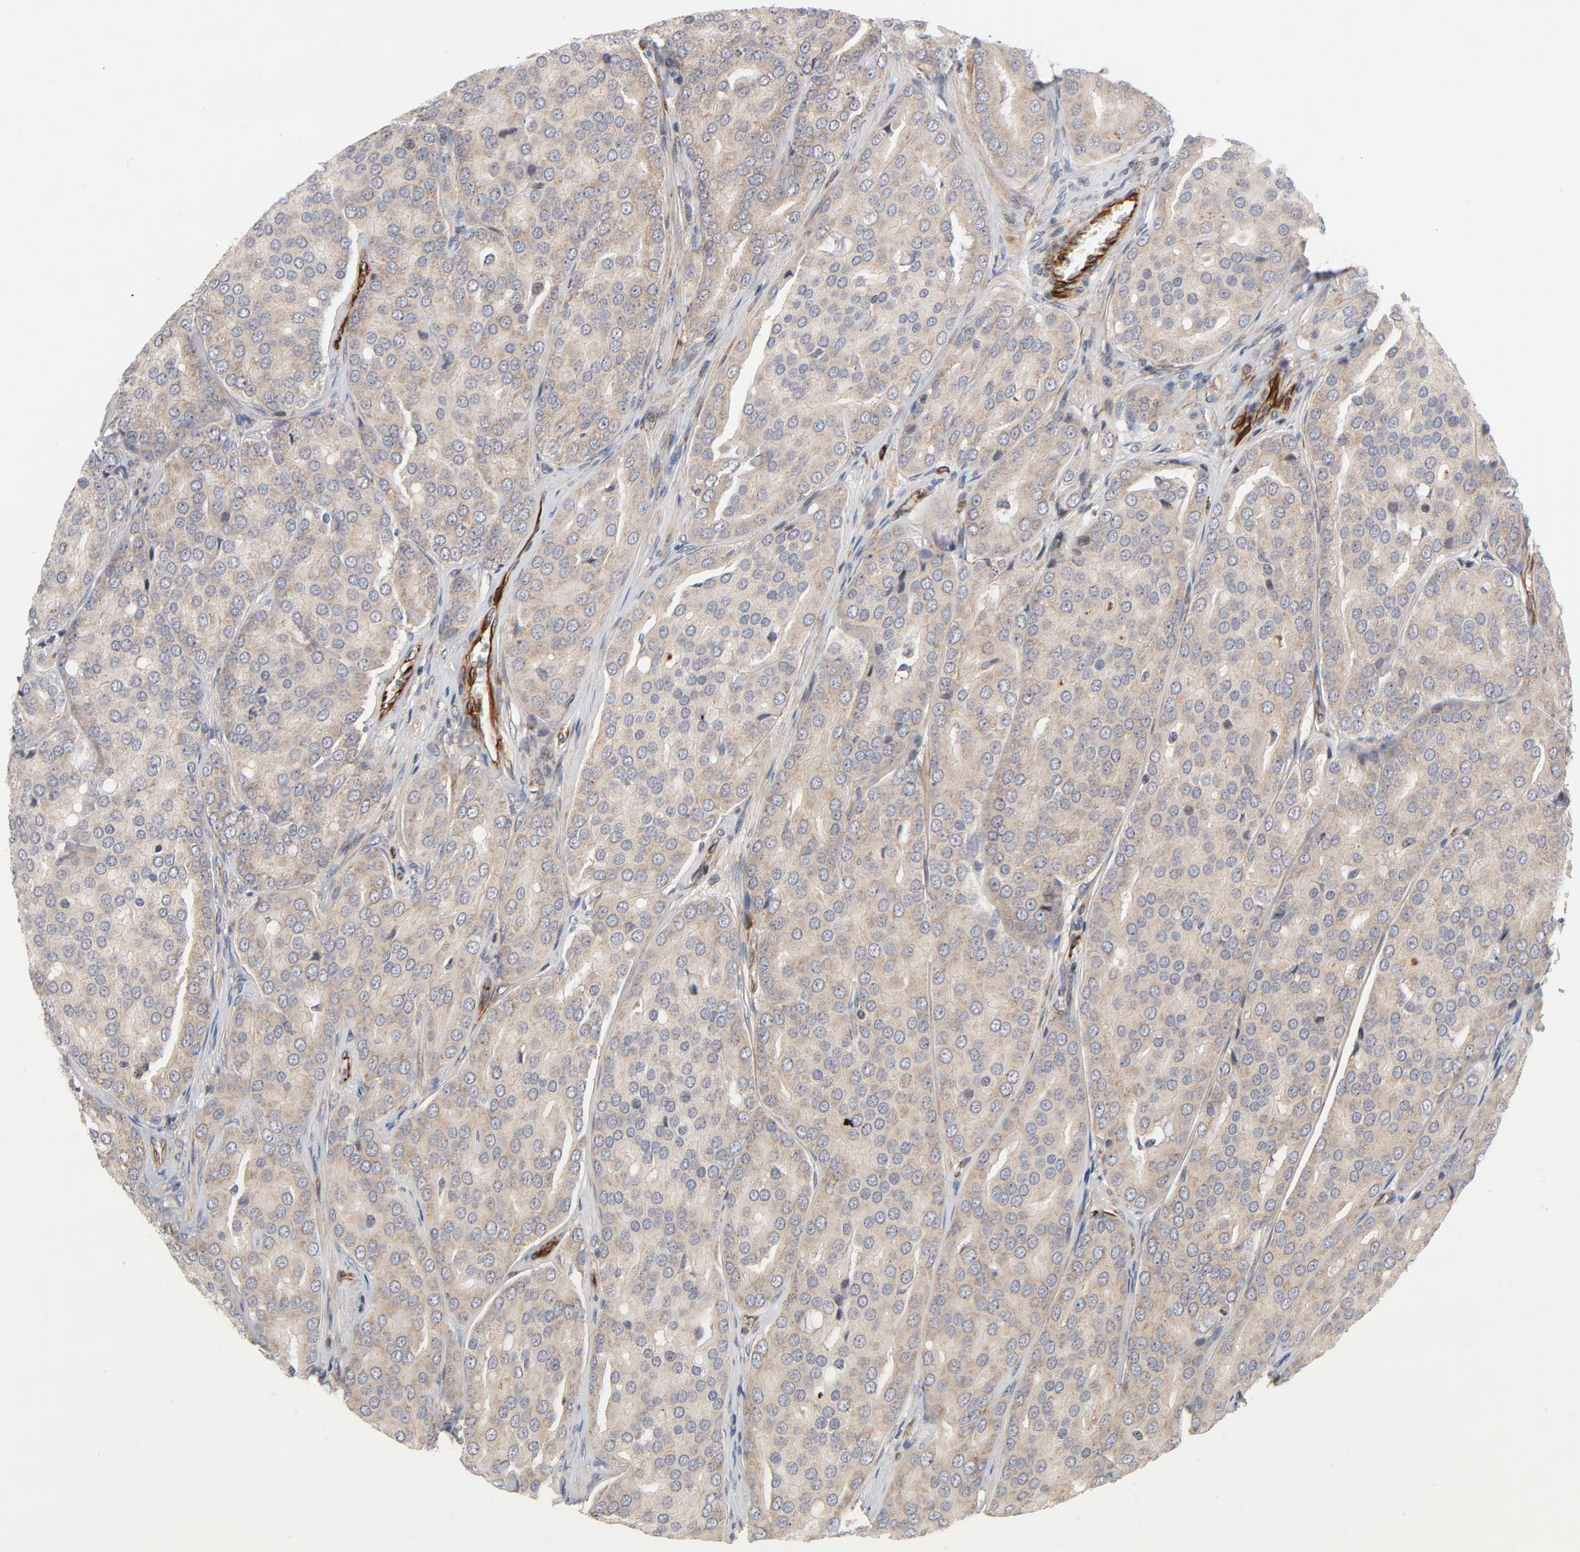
{"staining": {"intensity": "weak", "quantity": ">75%", "location": "cytoplasmic/membranous"}, "tissue": "prostate cancer", "cell_type": "Tumor cells", "image_type": "cancer", "snomed": [{"axis": "morphology", "description": "Adenocarcinoma, High grade"}, {"axis": "topography", "description": "Prostate"}], "caption": "Prostate cancer stained with IHC shows weak cytoplasmic/membranous expression in about >75% of tumor cells.", "gene": "DNAAF2", "patient": {"sex": "male", "age": 64}}